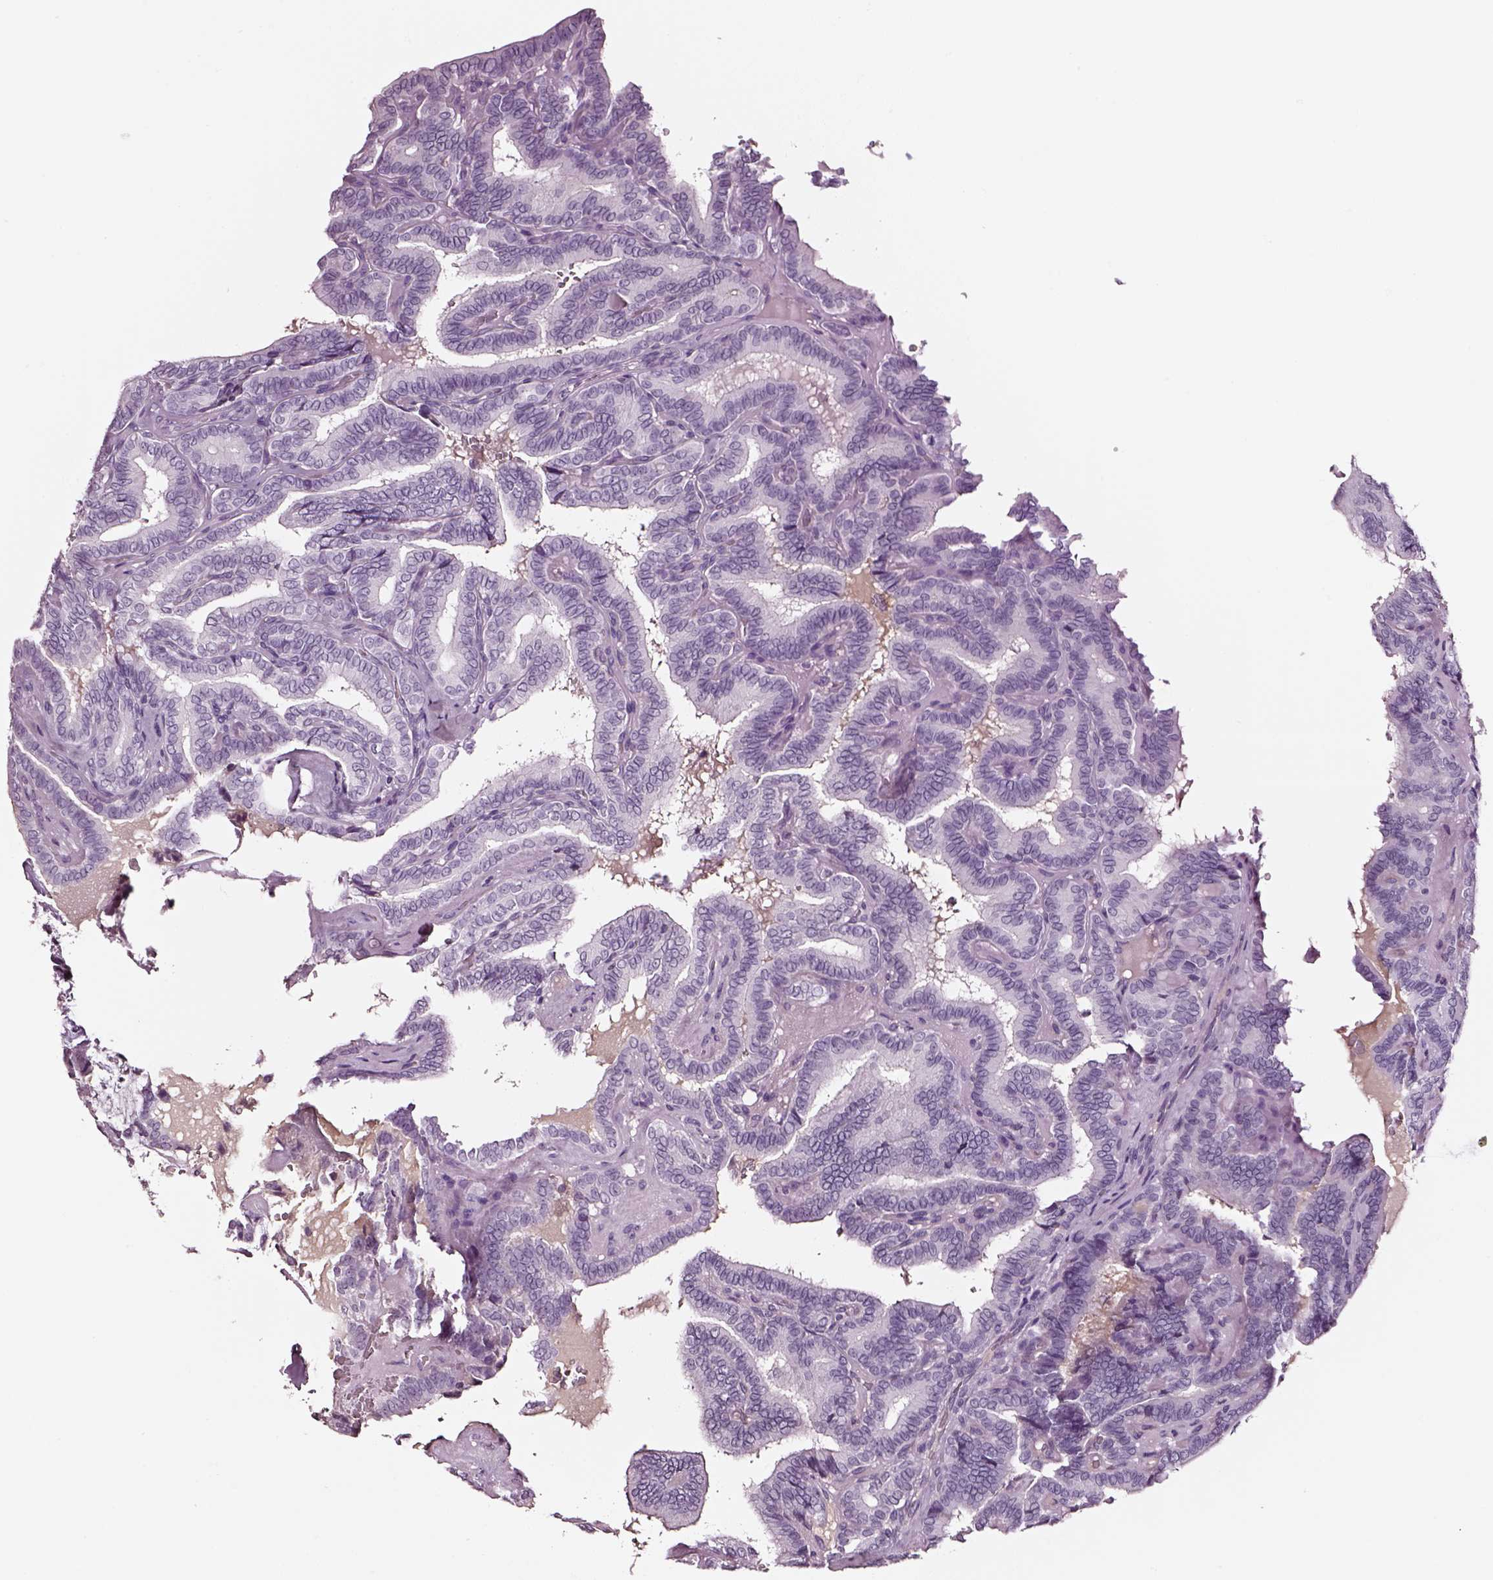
{"staining": {"intensity": "negative", "quantity": "none", "location": "none"}, "tissue": "thyroid cancer", "cell_type": "Tumor cells", "image_type": "cancer", "snomed": [{"axis": "morphology", "description": "Papillary adenocarcinoma, NOS"}, {"axis": "topography", "description": "Thyroid gland"}], "caption": "This is a histopathology image of immunohistochemistry (IHC) staining of thyroid cancer (papillary adenocarcinoma), which shows no expression in tumor cells.", "gene": "SMIM17", "patient": {"sex": "female", "age": 21}}